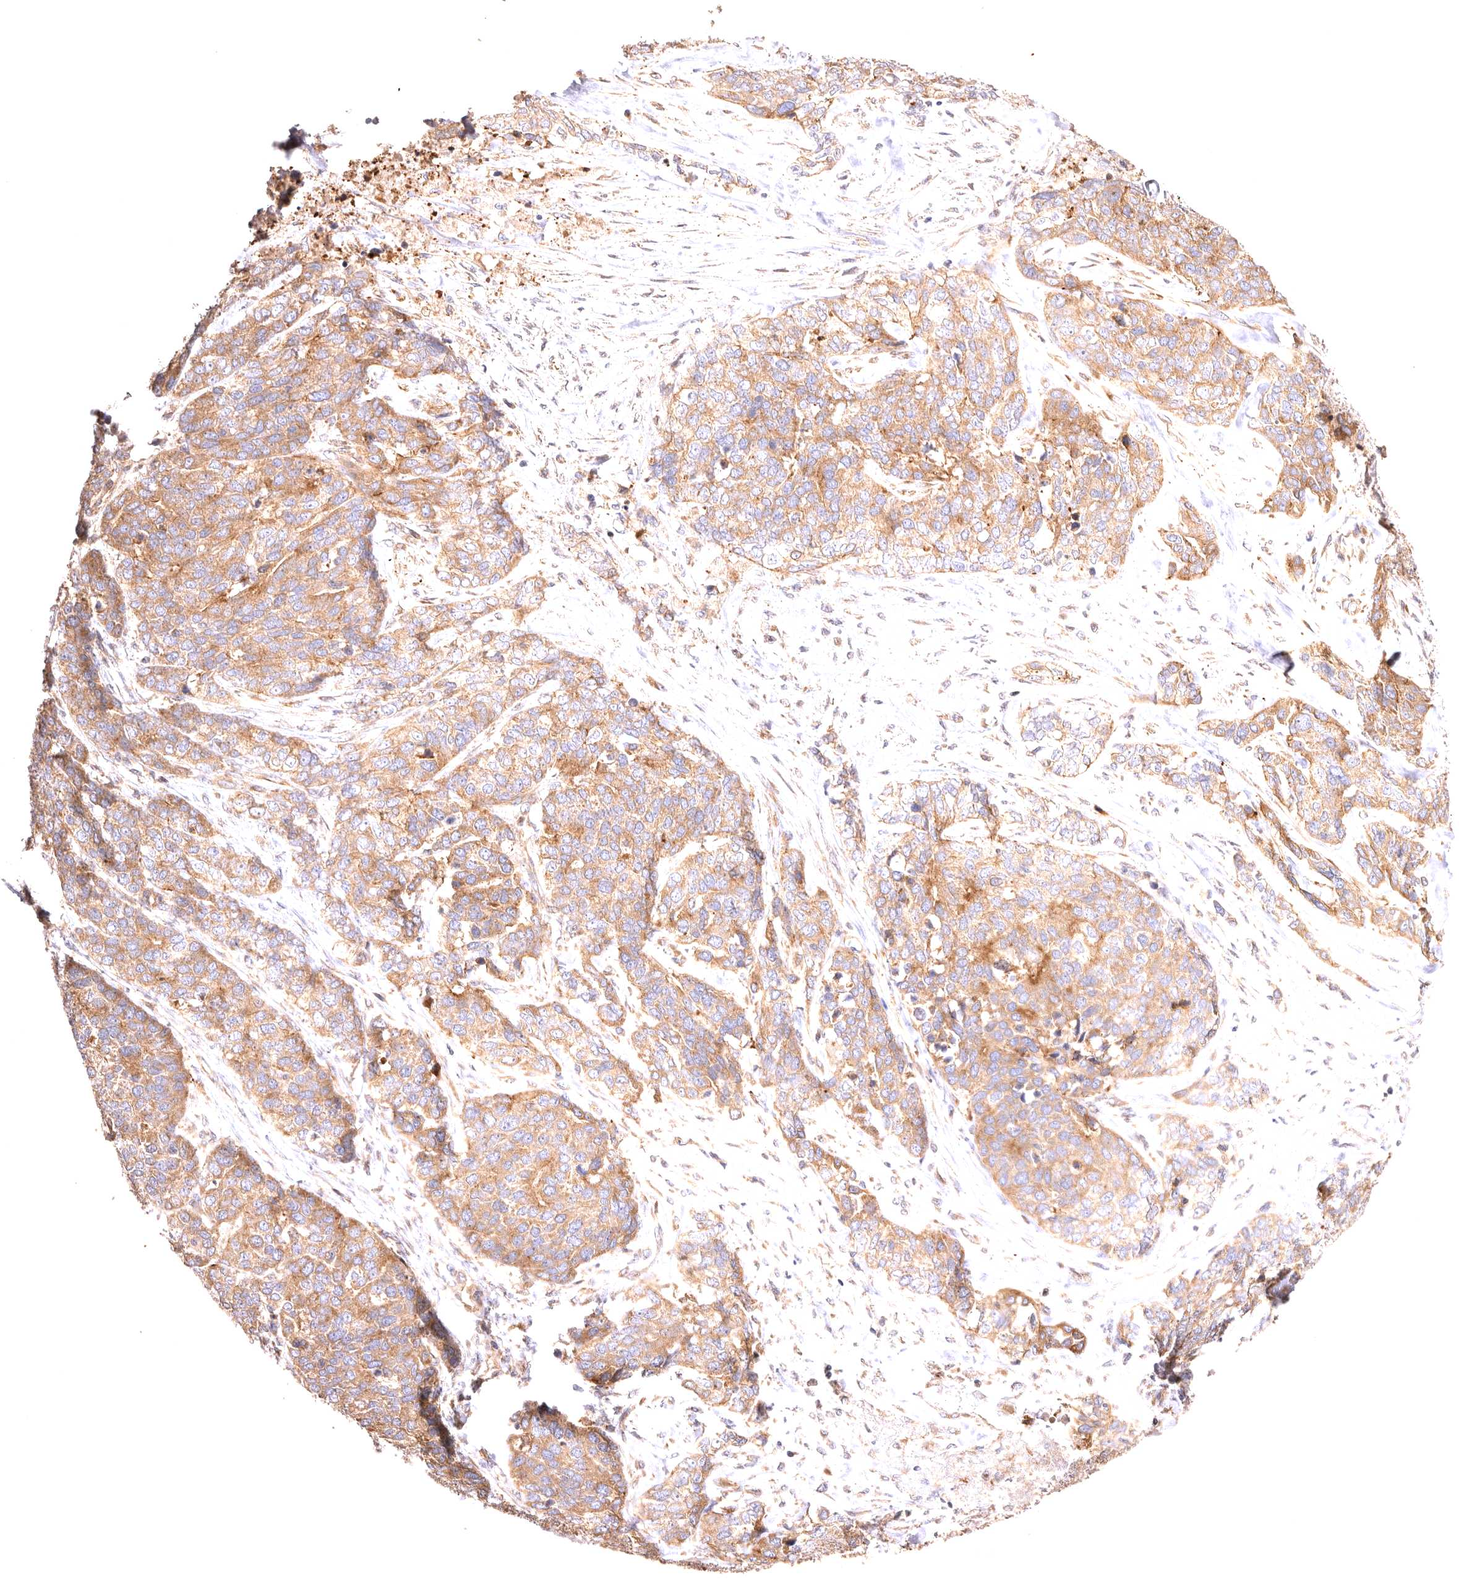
{"staining": {"intensity": "moderate", "quantity": ">75%", "location": "cytoplasmic/membranous"}, "tissue": "ovarian cancer", "cell_type": "Tumor cells", "image_type": "cancer", "snomed": [{"axis": "morphology", "description": "Cystadenocarcinoma, serous, NOS"}, {"axis": "topography", "description": "Ovary"}], "caption": "An immunohistochemistry image of neoplastic tissue is shown. Protein staining in brown labels moderate cytoplasmic/membranous positivity in ovarian cancer within tumor cells. (DAB (3,3'-diaminobenzidine) IHC, brown staining for protein, blue staining for nuclei).", "gene": "VPS45", "patient": {"sex": "female", "age": 44}}